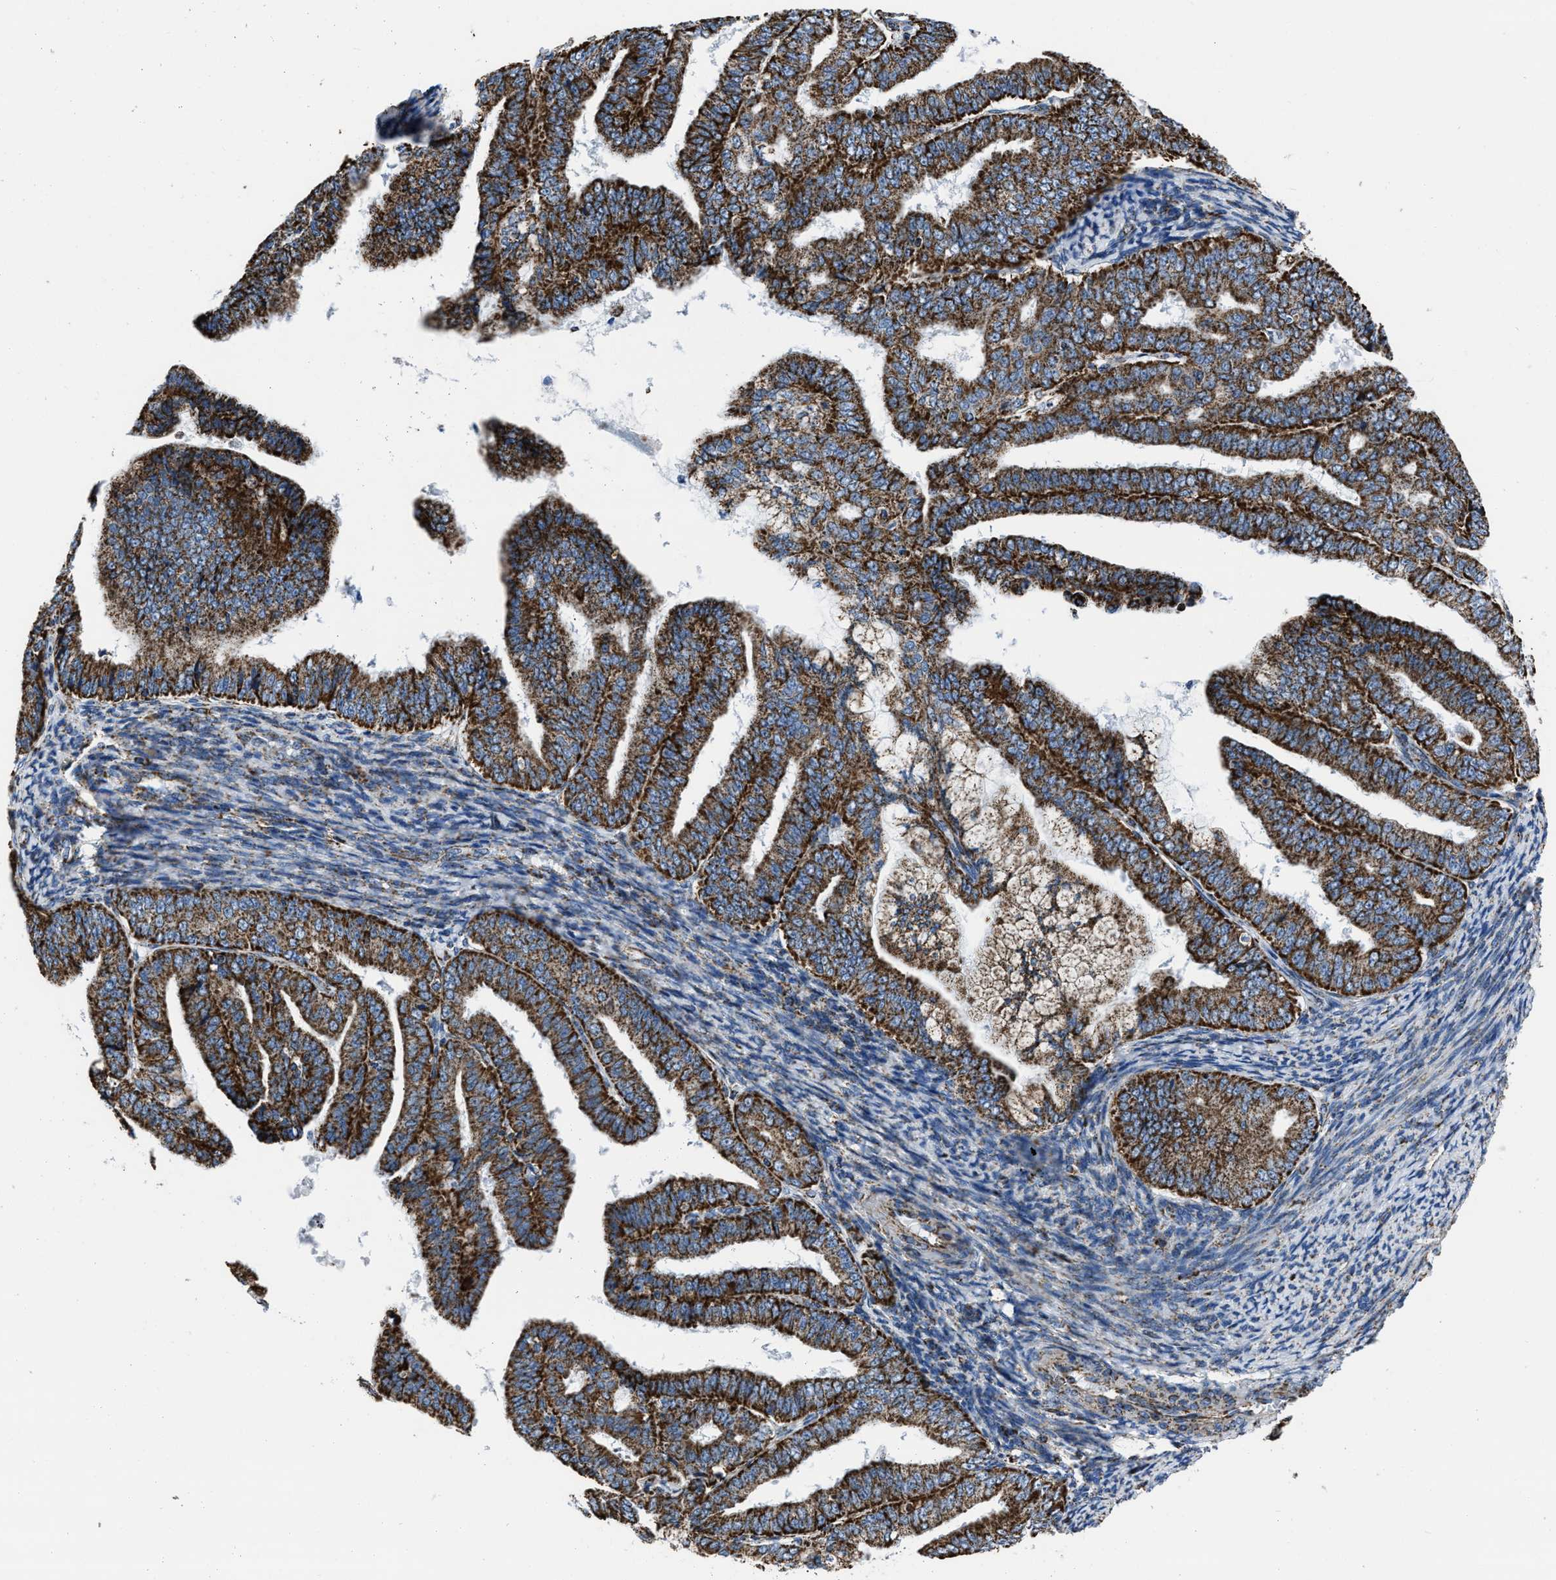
{"staining": {"intensity": "strong", "quantity": ">75%", "location": "cytoplasmic/membranous"}, "tissue": "endometrial cancer", "cell_type": "Tumor cells", "image_type": "cancer", "snomed": [{"axis": "morphology", "description": "Adenocarcinoma, NOS"}, {"axis": "topography", "description": "Endometrium"}], "caption": "Adenocarcinoma (endometrial) stained for a protein exhibits strong cytoplasmic/membranous positivity in tumor cells.", "gene": "NSD3", "patient": {"sex": "female", "age": 63}}